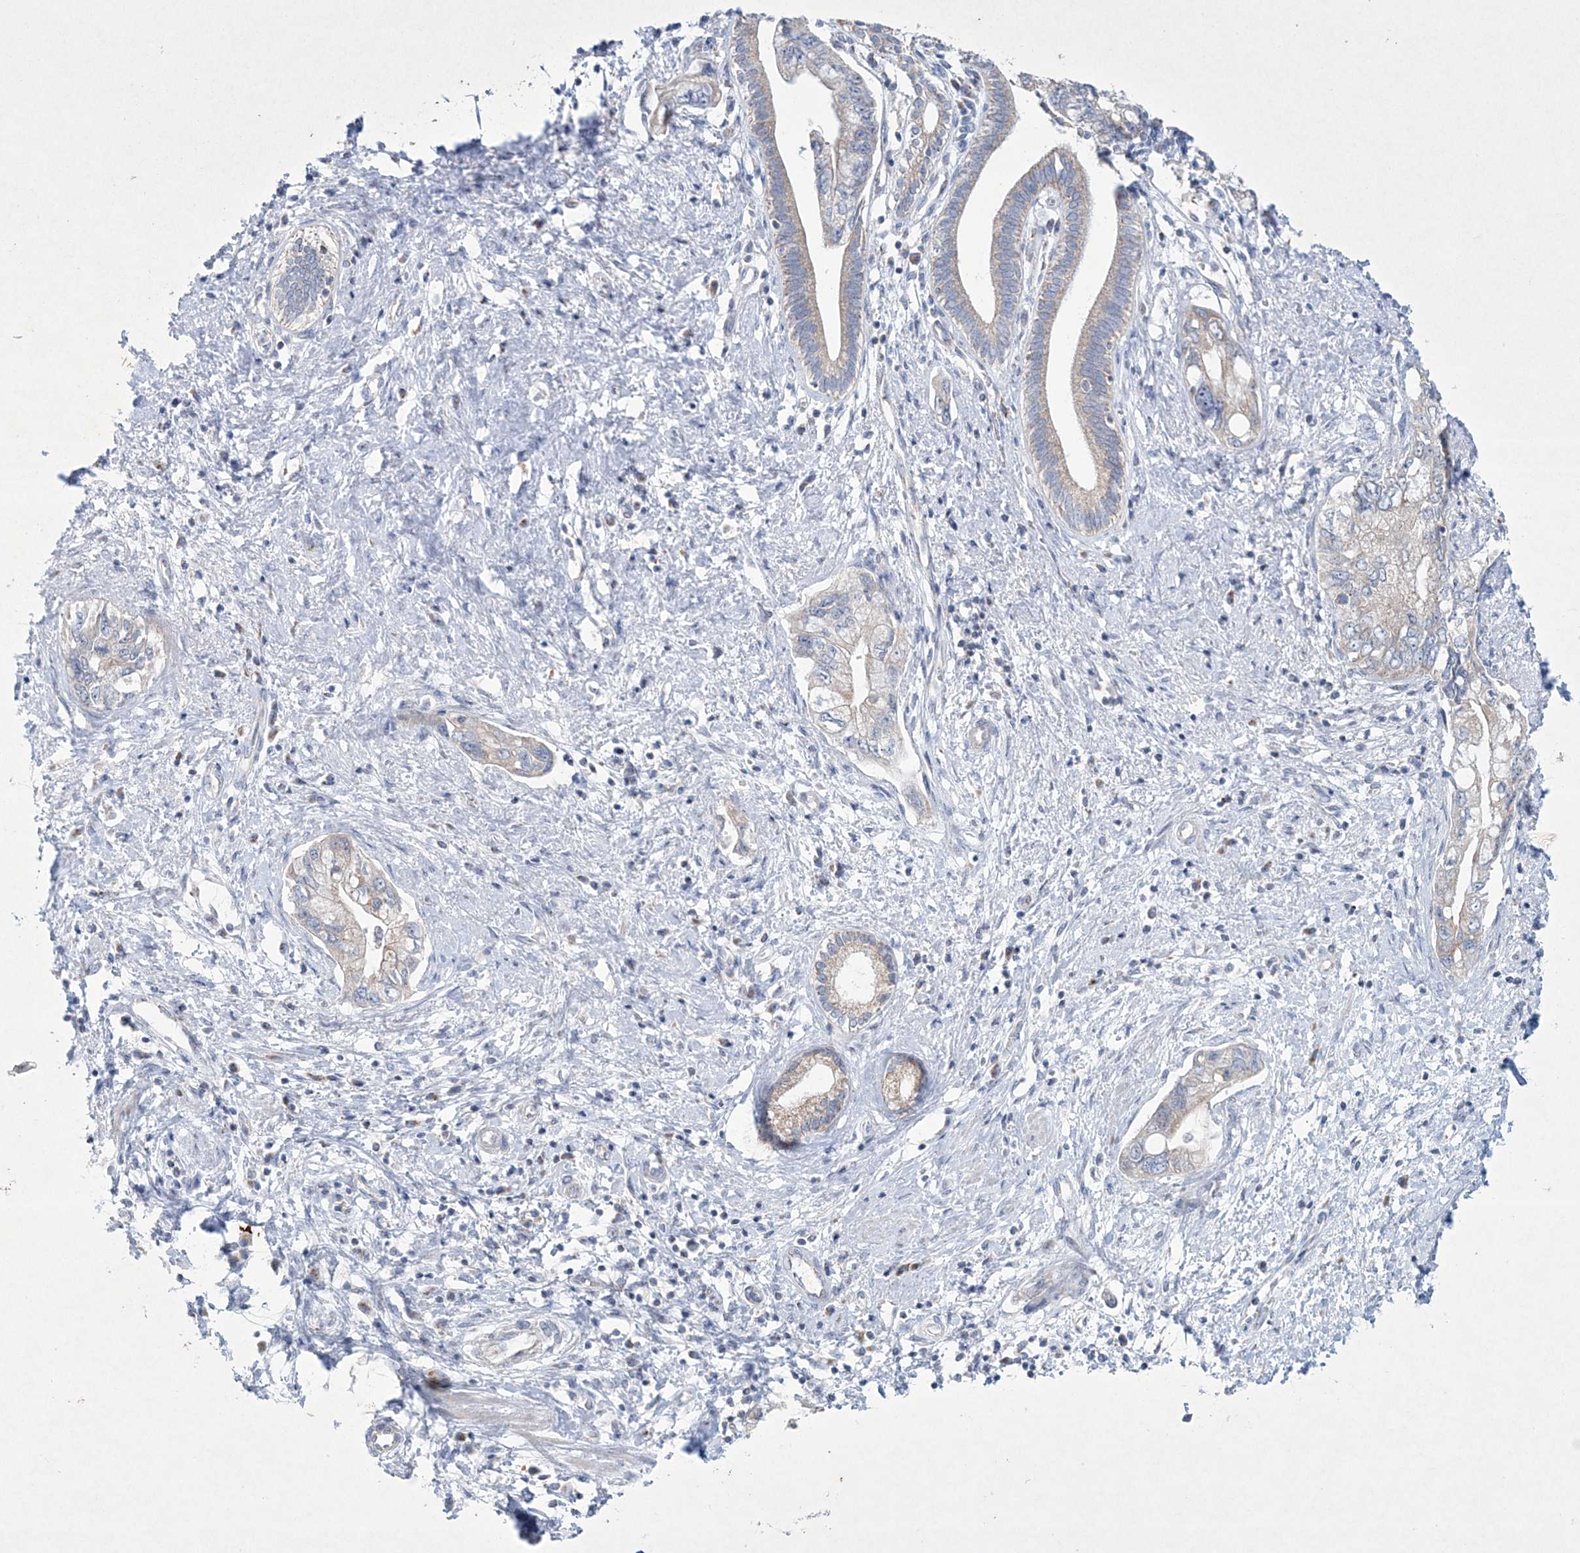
{"staining": {"intensity": "weak", "quantity": "<25%", "location": "cytoplasmic/membranous"}, "tissue": "pancreatic cancer", "cell_type": "Tumor cells", "image_type": "cancer", "snomed": [{"axis": "morphology", "description": "Adenocarcinoma, NOS"}, {"axis": "topography", "description": "Pancreas"}], "caption": "This is an IHC micrograph of human adenocarcinoma (pancreatic). There is no staining in tumor cells.", "gene": "CES4A", "patient": {"sex": "female", "age": 73}}